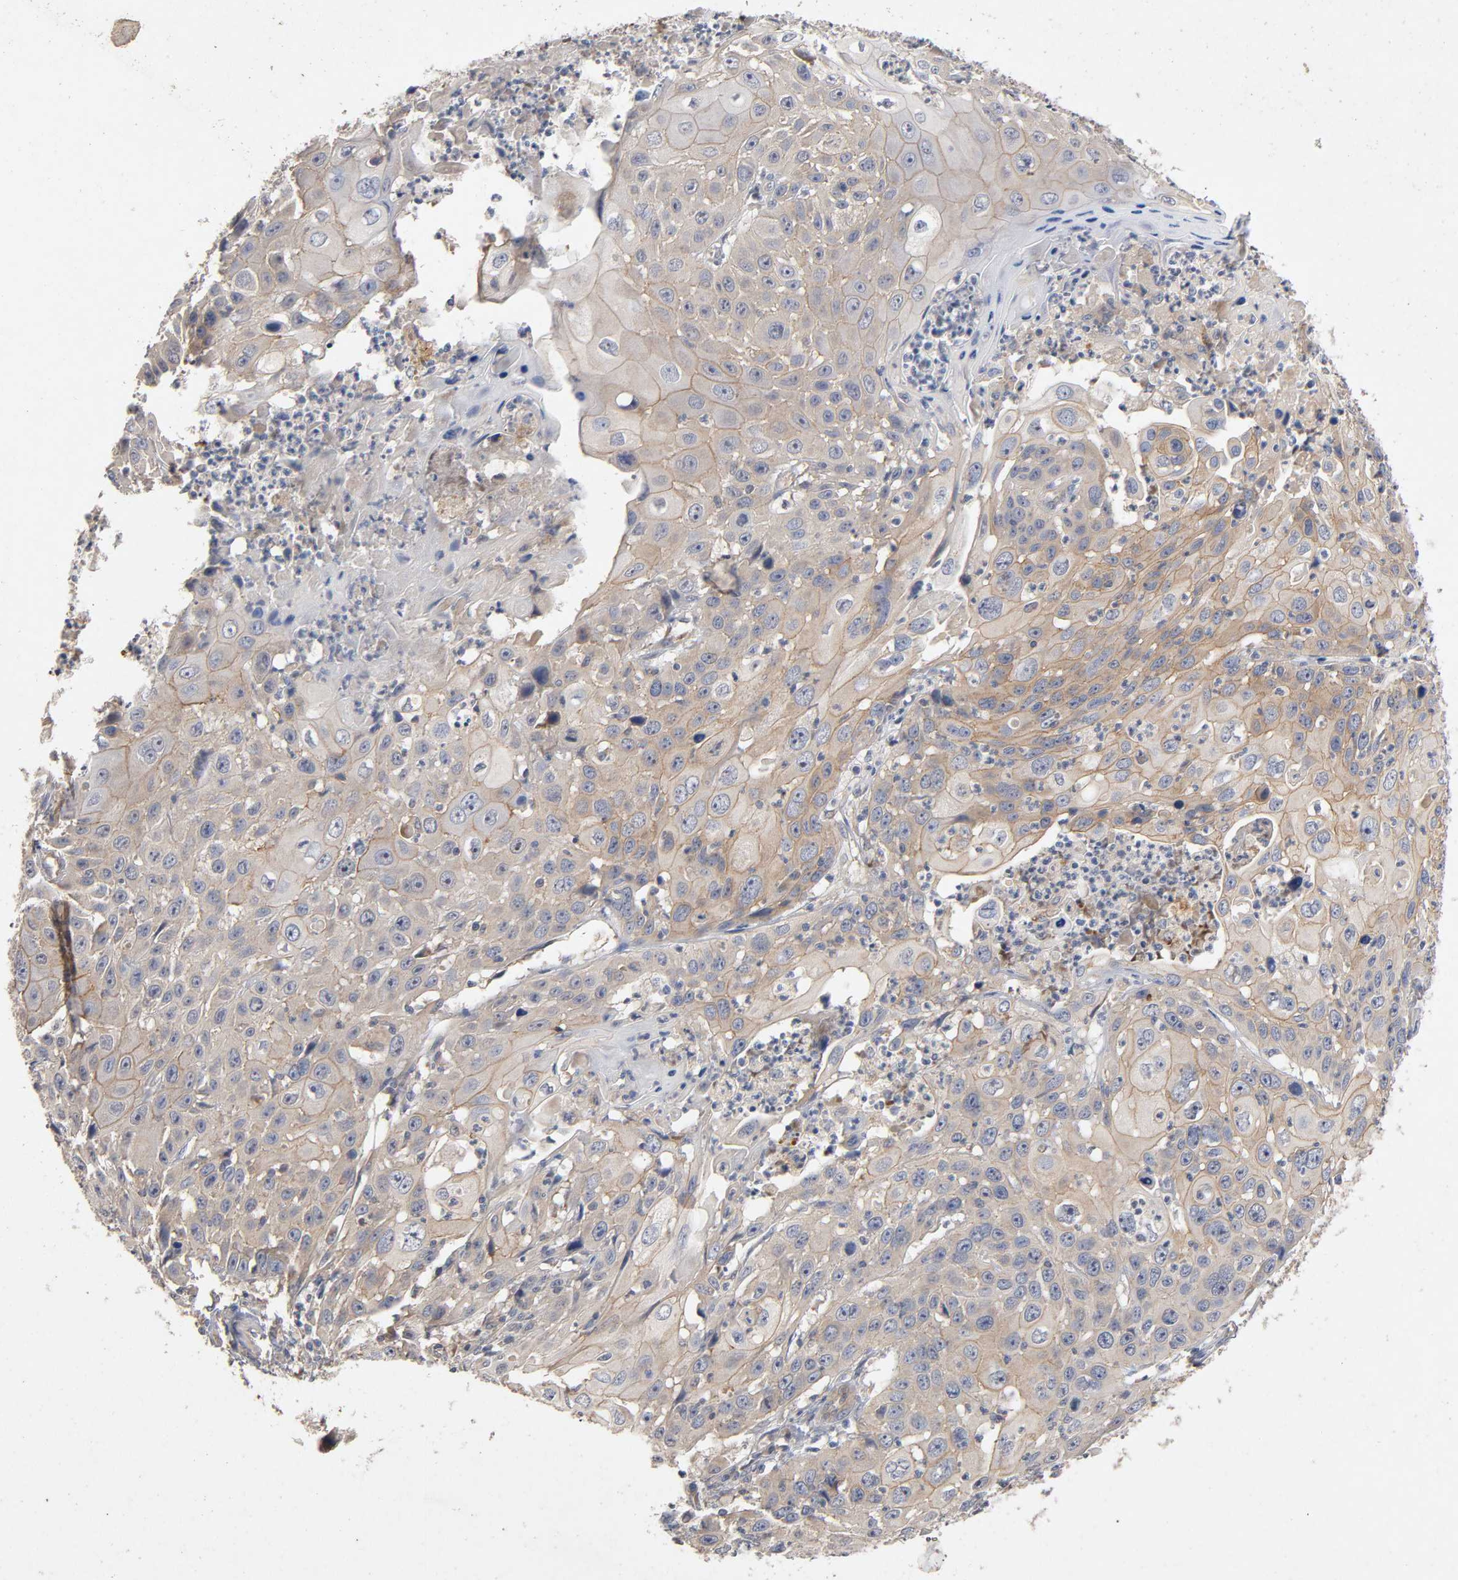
{"staining": {"intensity": "moderate", "quantity": ">75%", "location": "cytoplasmic/membranous"}, "tissue": "cervical cancer", "cell_type": "Tumor cells", "image_type": "cancer", "snomed": [{"axis": "morphology", "description": "Squamous cell carcinoma, NOS"}, {"axis": "topography", "description": "Cervix"}], "caption": "There is medium levels of moderate cytoplasmic/membranous positivity in tumor cells of cervical cancer (squamous cell carcinoma), as demonstrated by immunohistochemical staining (brown color).", "gene": "PDZD11", "patient": {"sex": "female", "age": 39}}